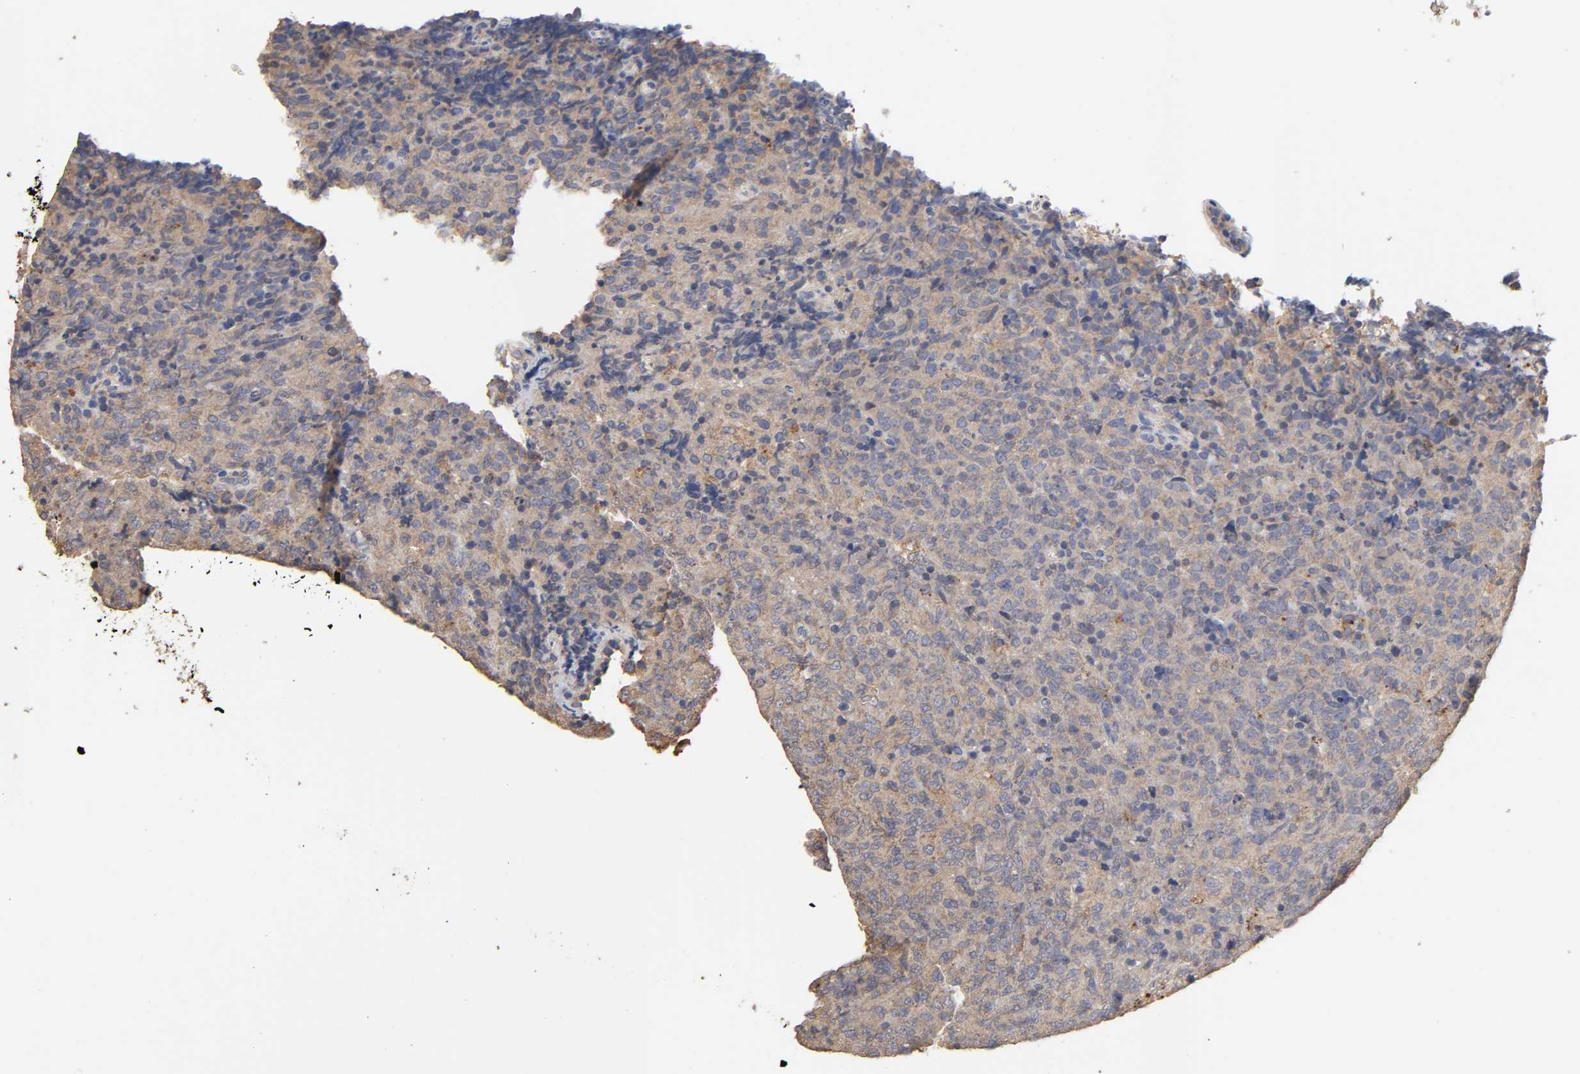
{"staining": {"intensity": "weak", "quantity": ">75%", "location": "cytoplasmic/membranous"}, "tissue": "lymphoma", "cell_type": "Tumor cells", "image_type": "cancer", "snomed": [{"axis": "morphology", "description": "Malignant lymphoma, non-Hodgkin's type, High grade"}, {"axis": "topography", "description": "Tonsil"}], "caption": "Protein analysis of malignant lymphoma, non-Hodgkin's type (high-grade) tissue demonstrates weak cytoplasmic/membranous staining in approximately >75% of tumor cells.", "gene": "EIF4G2", "patient": {"sex": "female", "age": 36}}